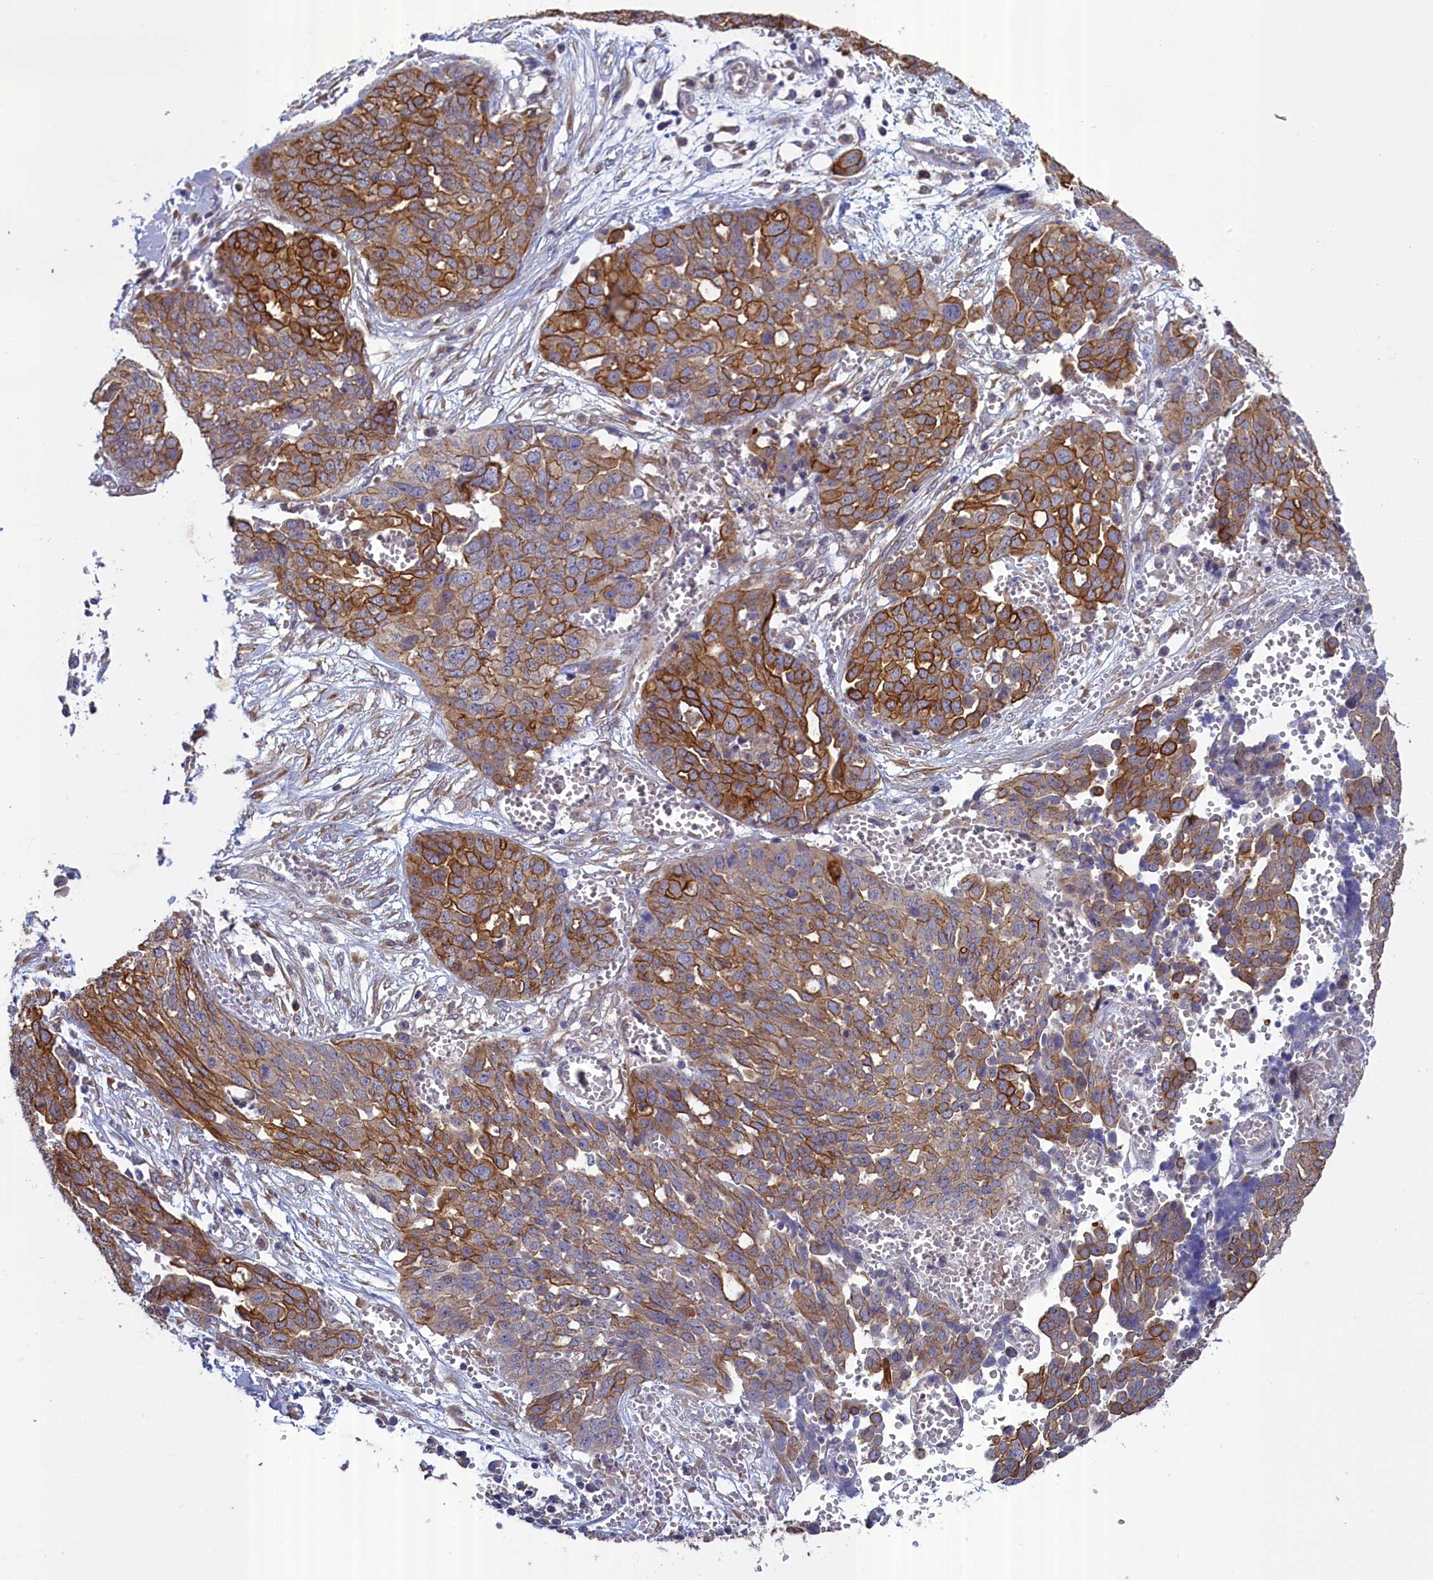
{"staining": {"intensity": "strong", "quantity": "25%-75%", "location": "cytoplasmic/membranous"}, "tissue": "ovarian cancer", "cell_type": "Tumor cells", "image_type": "cancer", "snomed": [{"axis": "morphology", "description": "Cystadenocarcinoma, serous, NOS"}, {"axis": "topography", "description": "Soft tissue"}, {"axis": "topography", "description": "Ovary"}], "caption": "This is a histology image of IHC staining of serous cystadenocarcinoma (ovarian), which shows strong expression in the cytoplasmic/membranous of tumor cells.", "gene": "COL19A1", "patient": {"sex": "female", "age": 57}}